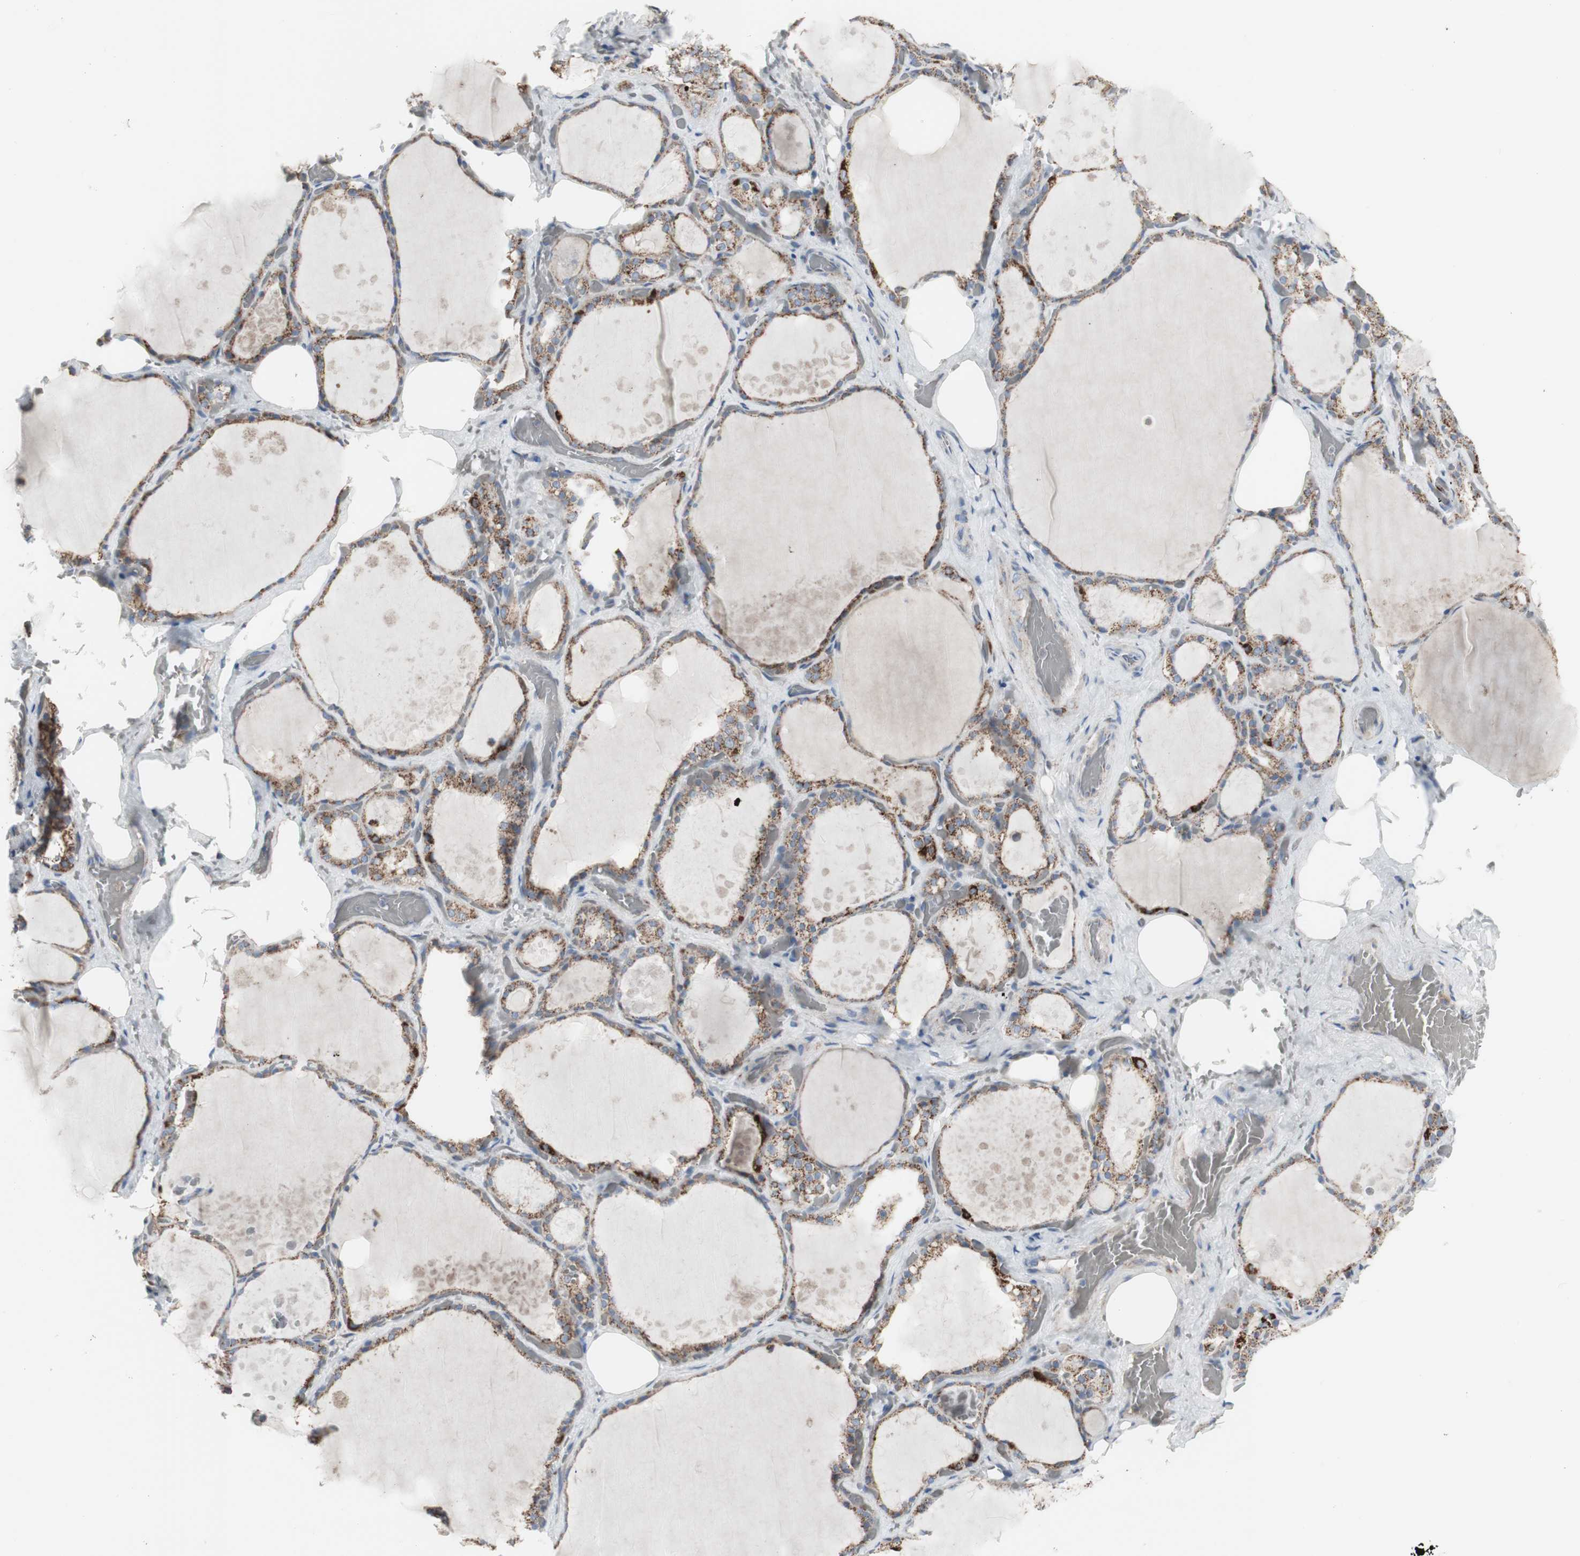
{"staining": {"intensity": "strong", "quantity": "25%-75%", "location": "cytoplasmic/membranous"}, "tissue": "thyroid gland", "cell_type": "Glandular cells", "image_type": "normal", "snomed": [{"axis": "morphology", "description": "Normal tissue, NOS"}, {"axis": "topography", "description": "Thyroid gland"}], "caption": "Protein staining reveals strong cytoplasmic/membranous expression in approximately 25%-75% of glandular cells in benign thyroid gland.", "gene": "C3orf52", "patient": {"sex": "male", "age": 61}}